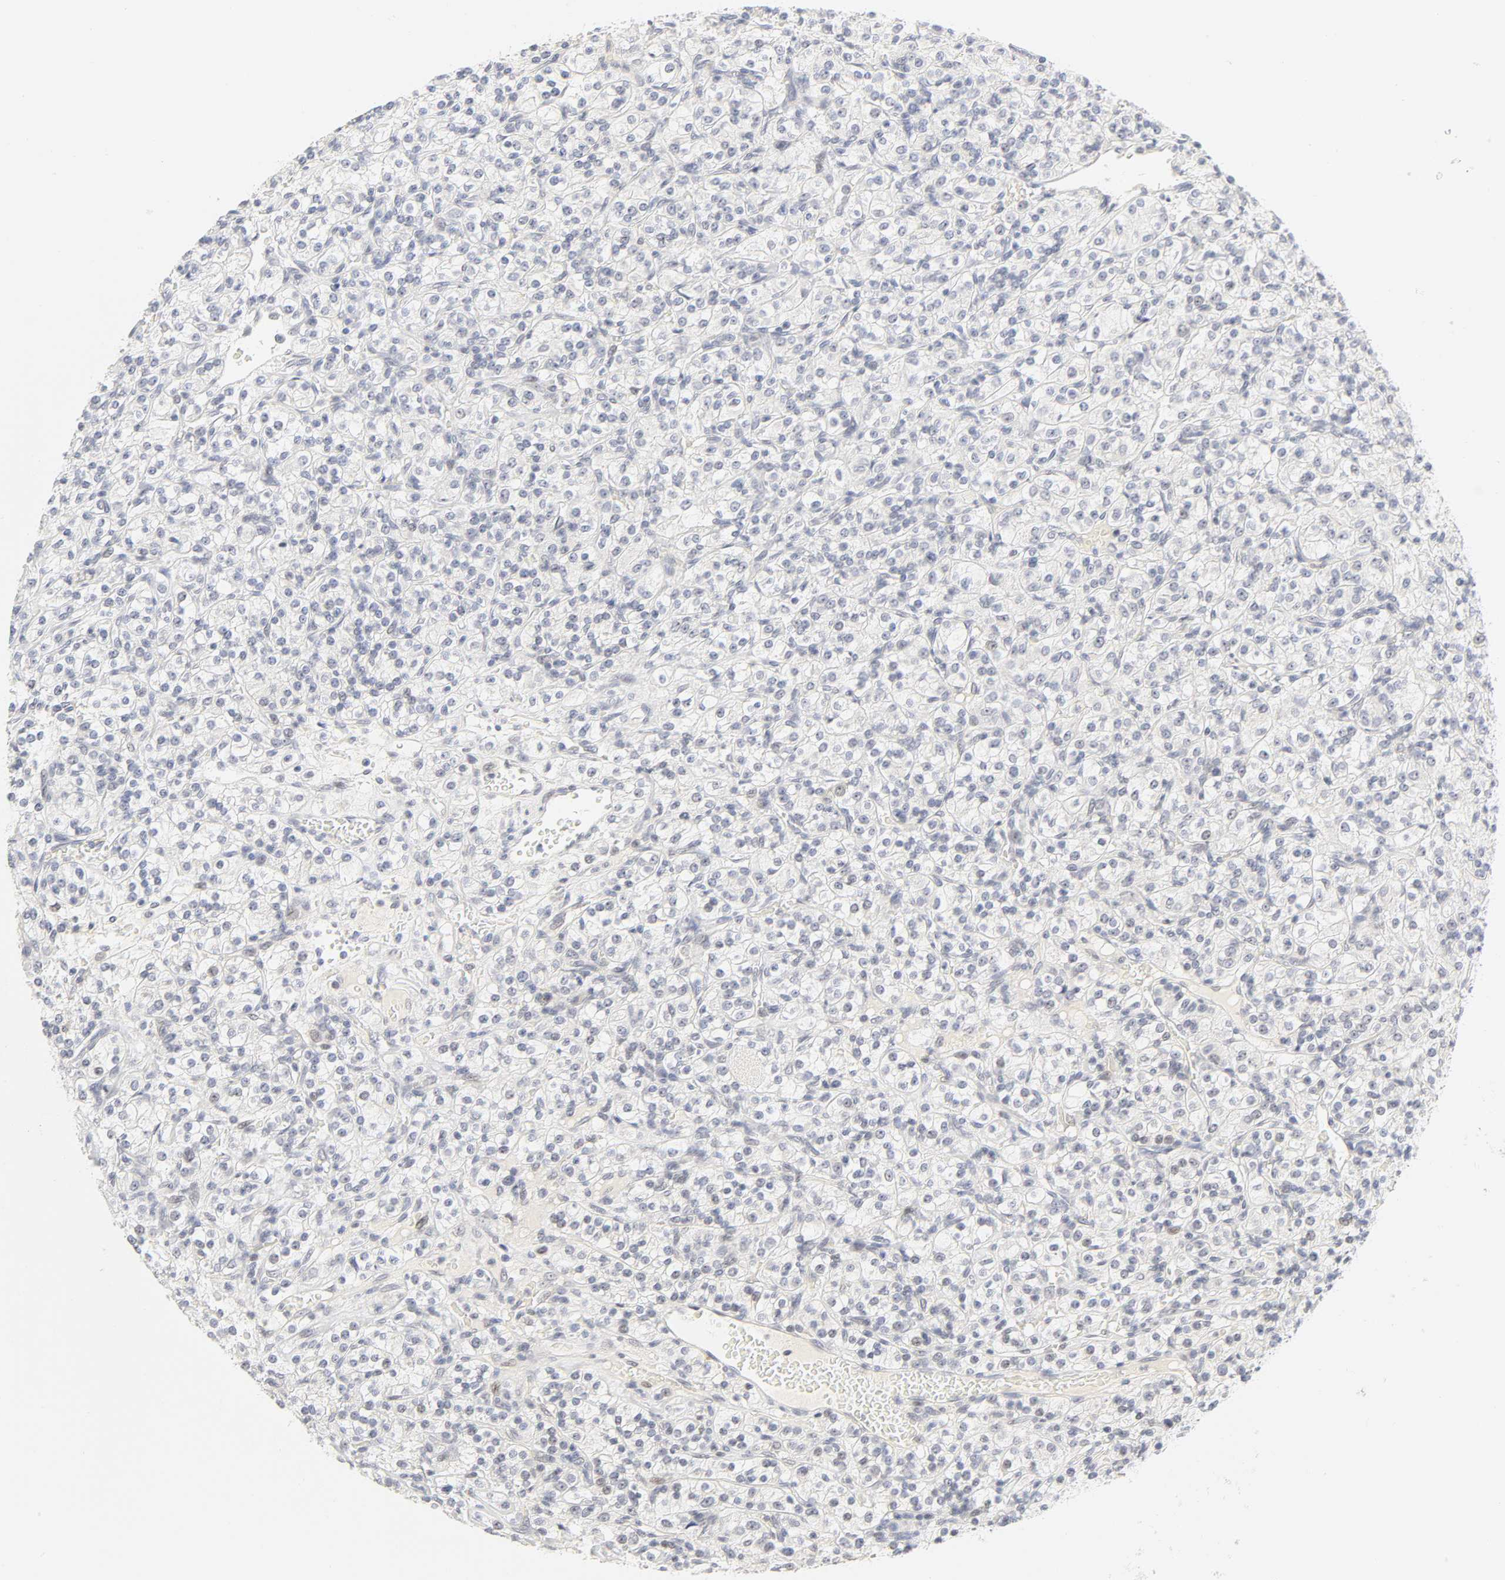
{"staining": {"intensity": "negative", "quantity": "none", "location": "none"}, "tissue": "renal cancer", "cell_type": "Tumor cells", "image_type": "cancer", "snomed": [{"axis": "morphology", "description": "Adenocarcinoma, NOS"}, {"axis": "topography", "description": "Kidney"}], "caption": "Photomicrograph shows no significant protein expression in tumor cells of renal adenocarcinoma.", "gene": "MNAT1", "patient": {"sex": "male", "age": 77}}